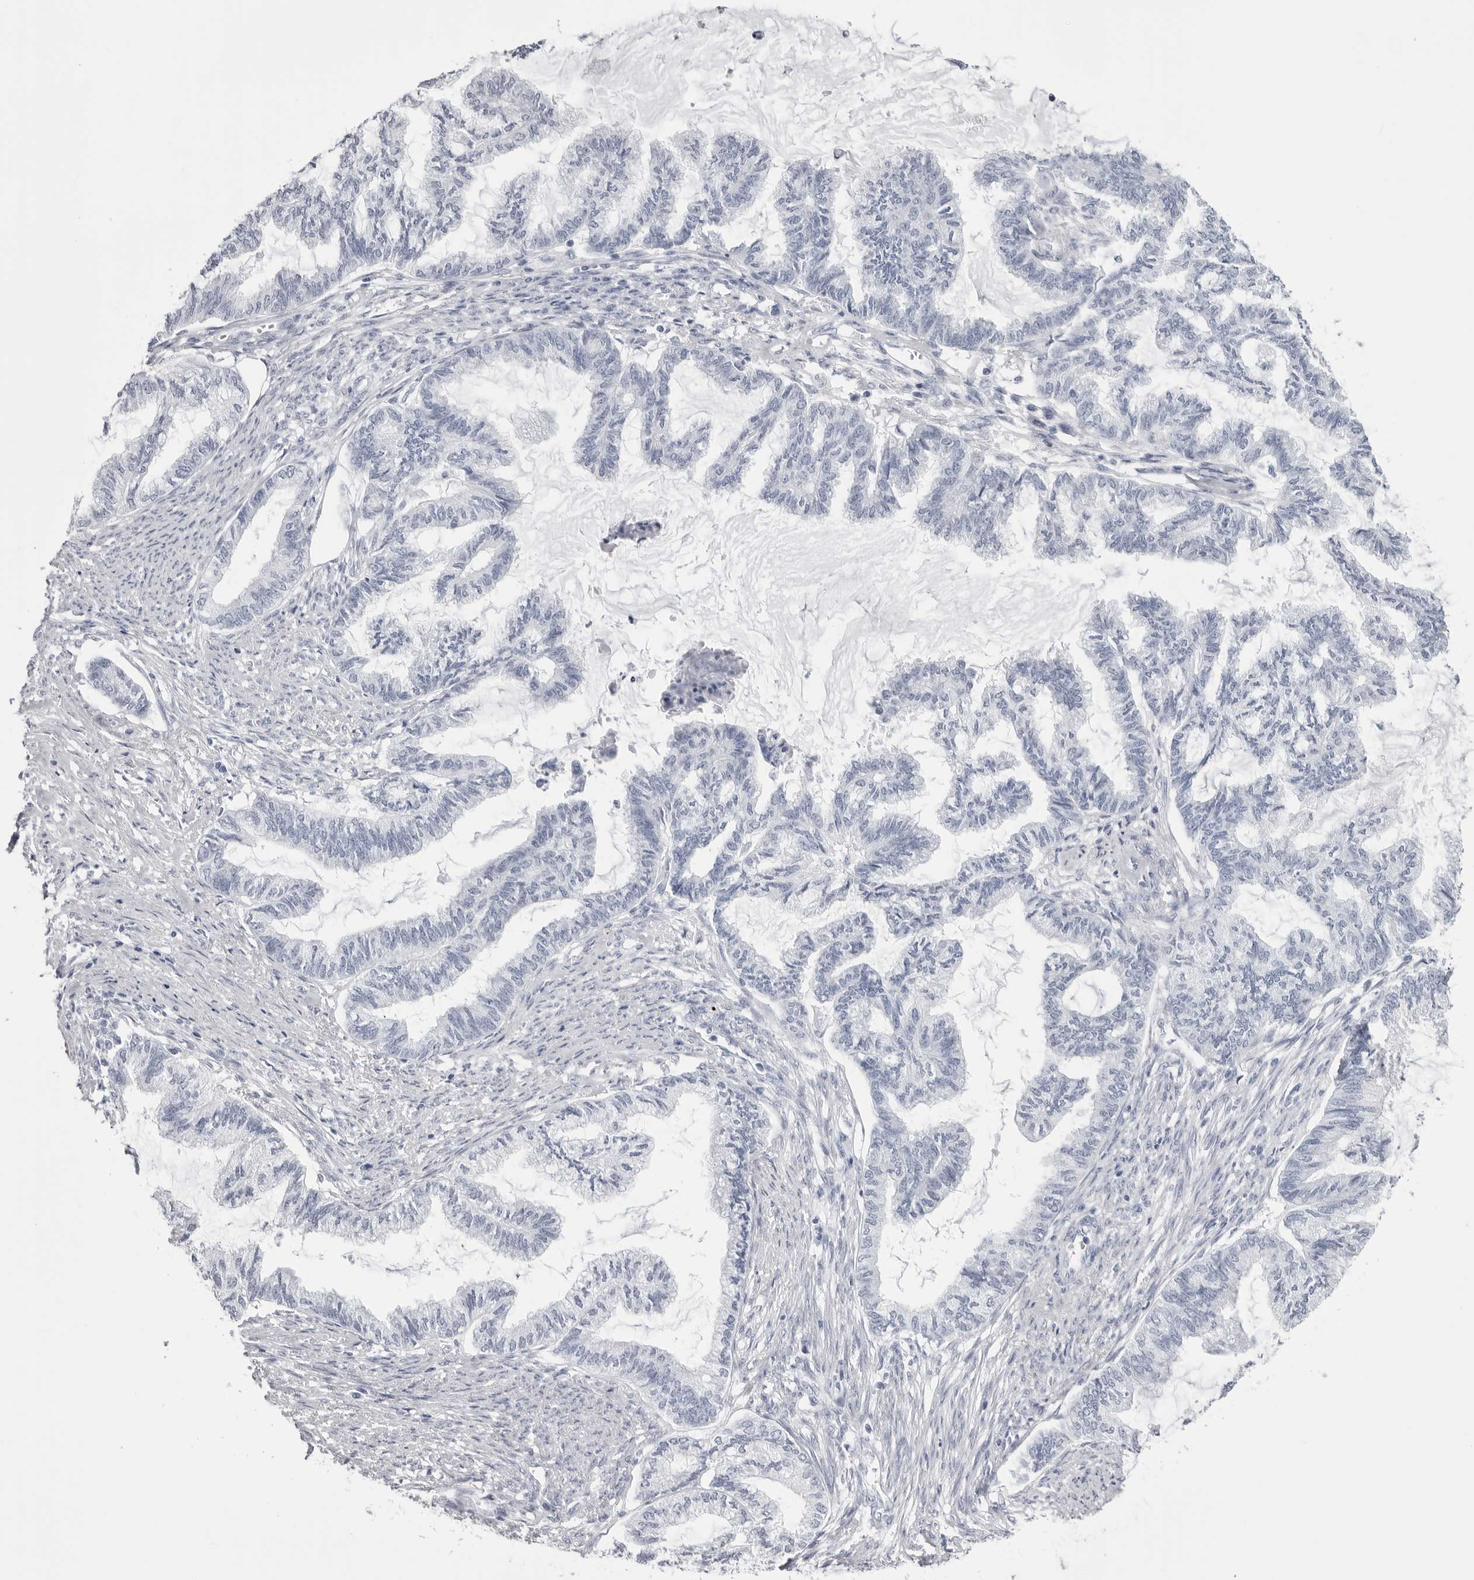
{"staining": {"intensity": "negative", "quantity": "none", "location": "none"}, "tissue": "endometrial cancer", "cell_type": "Tumor cells", "image_type": "cancer", "snomed": [{"axis": "morphology", "description": "Adenocarcinoma, NOS"}, {"axis": "topography", "description": "Endometrium"}], "caption": "Endometrial cancer (adenocarcinoma) stained for a protein using immunohistochemistry displays no positivity tumor cells.", "gene": "COL26A1", "patient": {"sex": "female", "age": 86}}